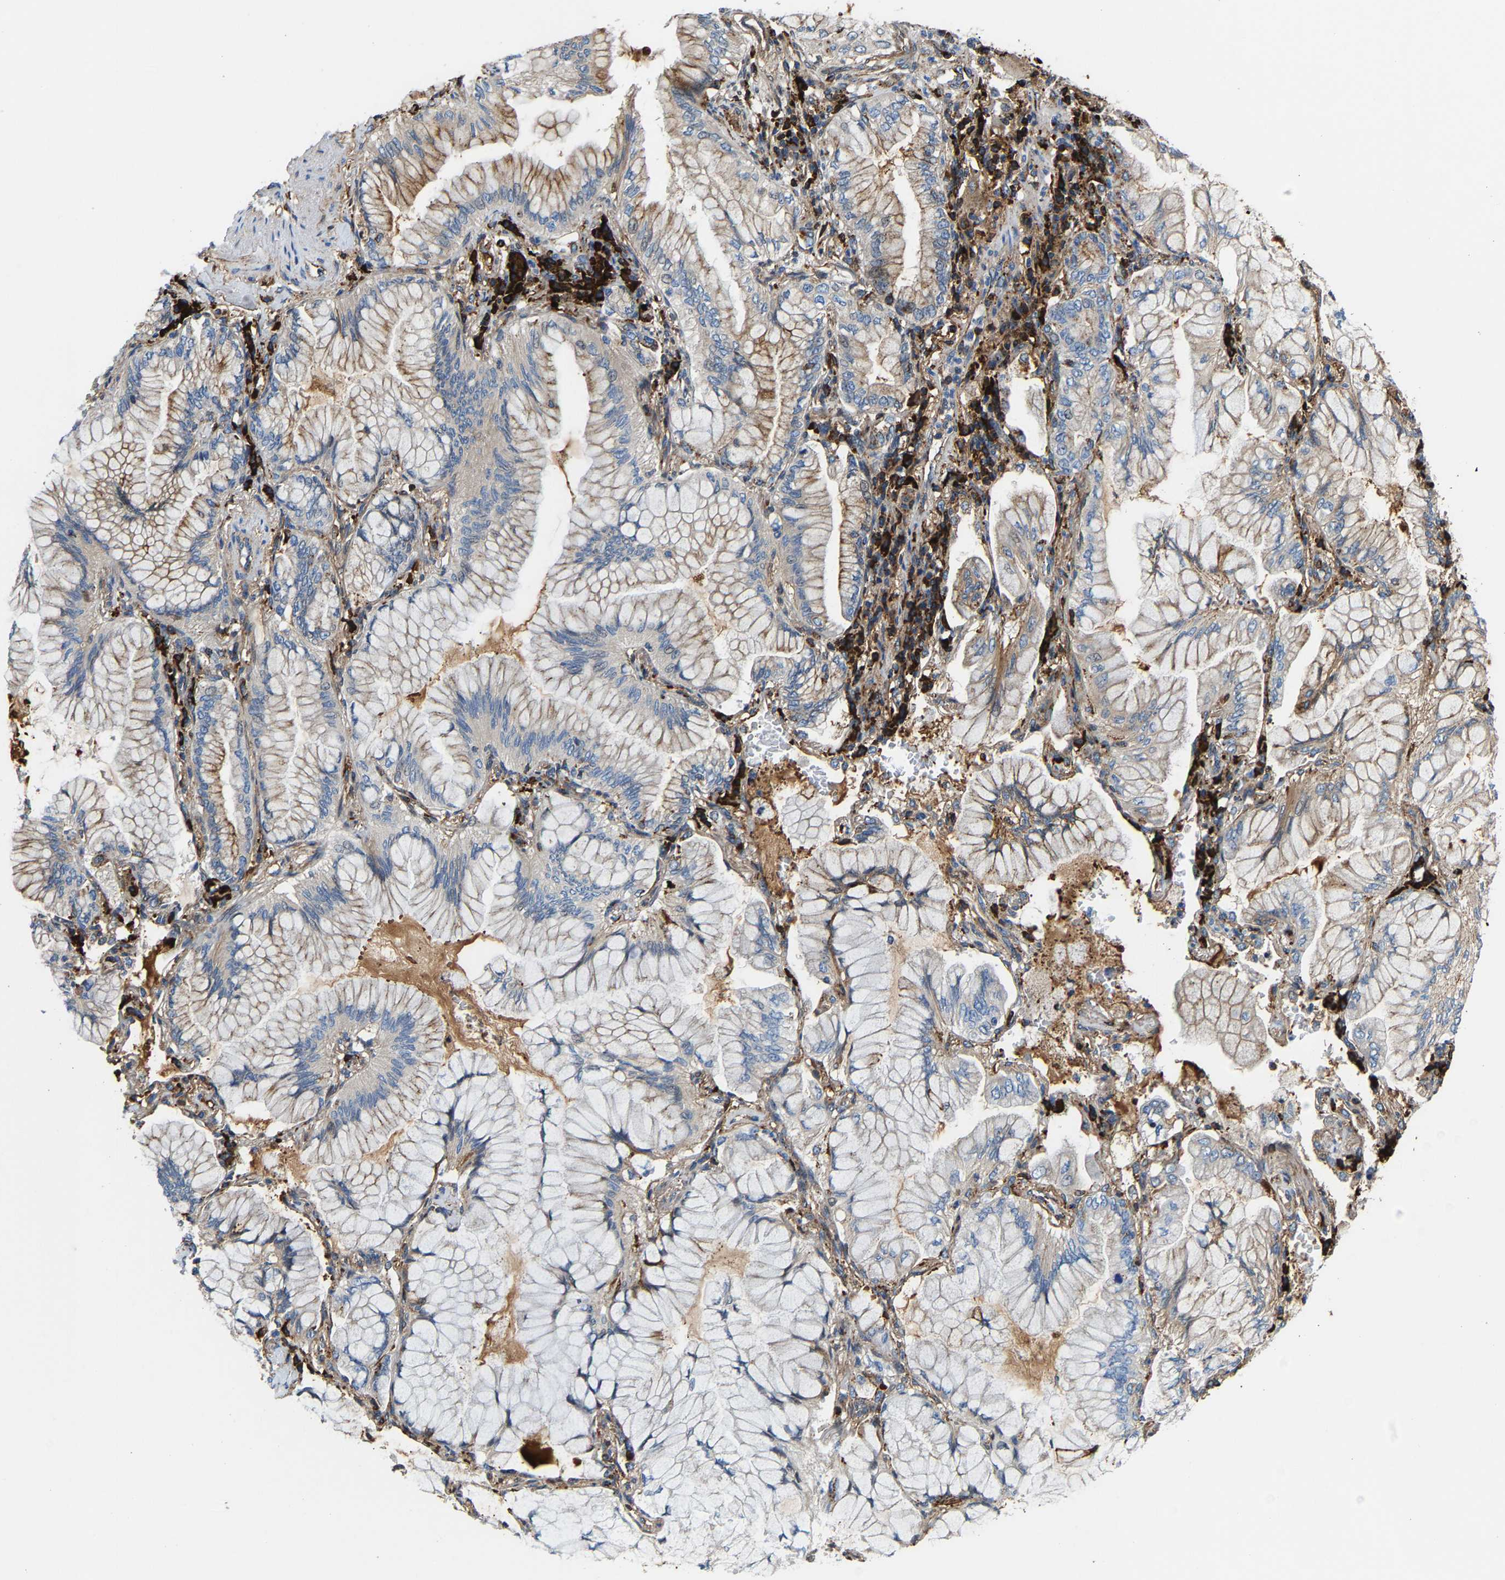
{"staining": {"intensity": "weak", "quantity": "<25%", "location": "cytoplasmic/membranous"}, "tissue": "lung cancer", "cell_type": "Tumor cells", "image_type": "cancer", "snomed": [{"axis": "morphology", "description": "Adenocarcinoma, NOS"}, {"axis": "topography", "description": "Lung"}], "caption": "The histopathology image exhibits no staining of tumor cells in lung adenocarcinoma.", "gene": "DPP7", "patient": {"sex": "female", "age": 70}}